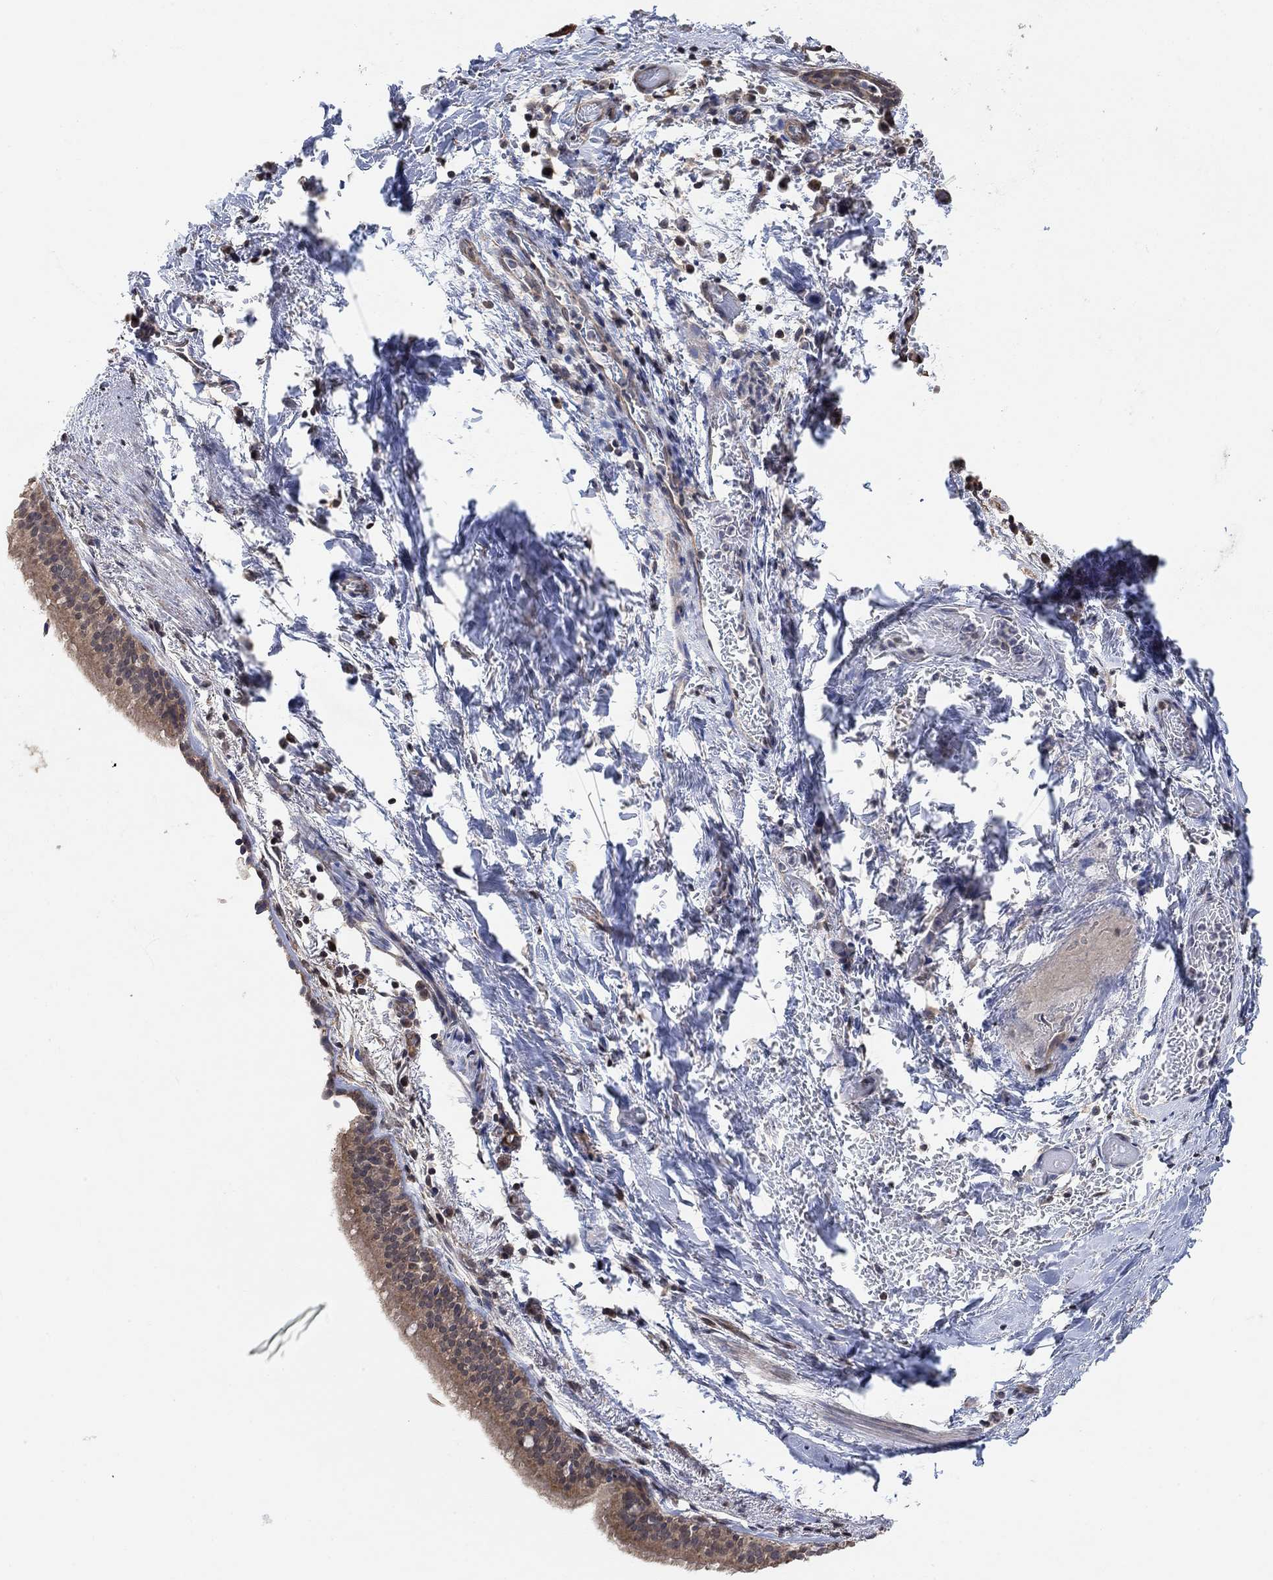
{"staining": {"intensity": "moderate", "quantity": "25%-75%", "location": "cytoplasmic/membranous"}, "tissue": "bronchus", "cell_type": "Respiratory epithelial cells", "image_type": "normal", "snomed": [{"axis": "morphology", "description": "Normal tissue, NOS"}, {"axis": "morphology", "description": "Squamous cell carcinoma, NOS"}, {"axis": "topography", "description": "Bronchus"}, {"axis": "topography", "description": "Lung"}], "caption": "Immunohistochemical staining of benign human bronchus reveals 25%-75% levels of moderate cytoplasmic/membranous protein positivity in approximately 25%-75% of respiratory epithelial cells.", "gene": "UNC5B", "patient": {"sex": "male", "age": 69}}